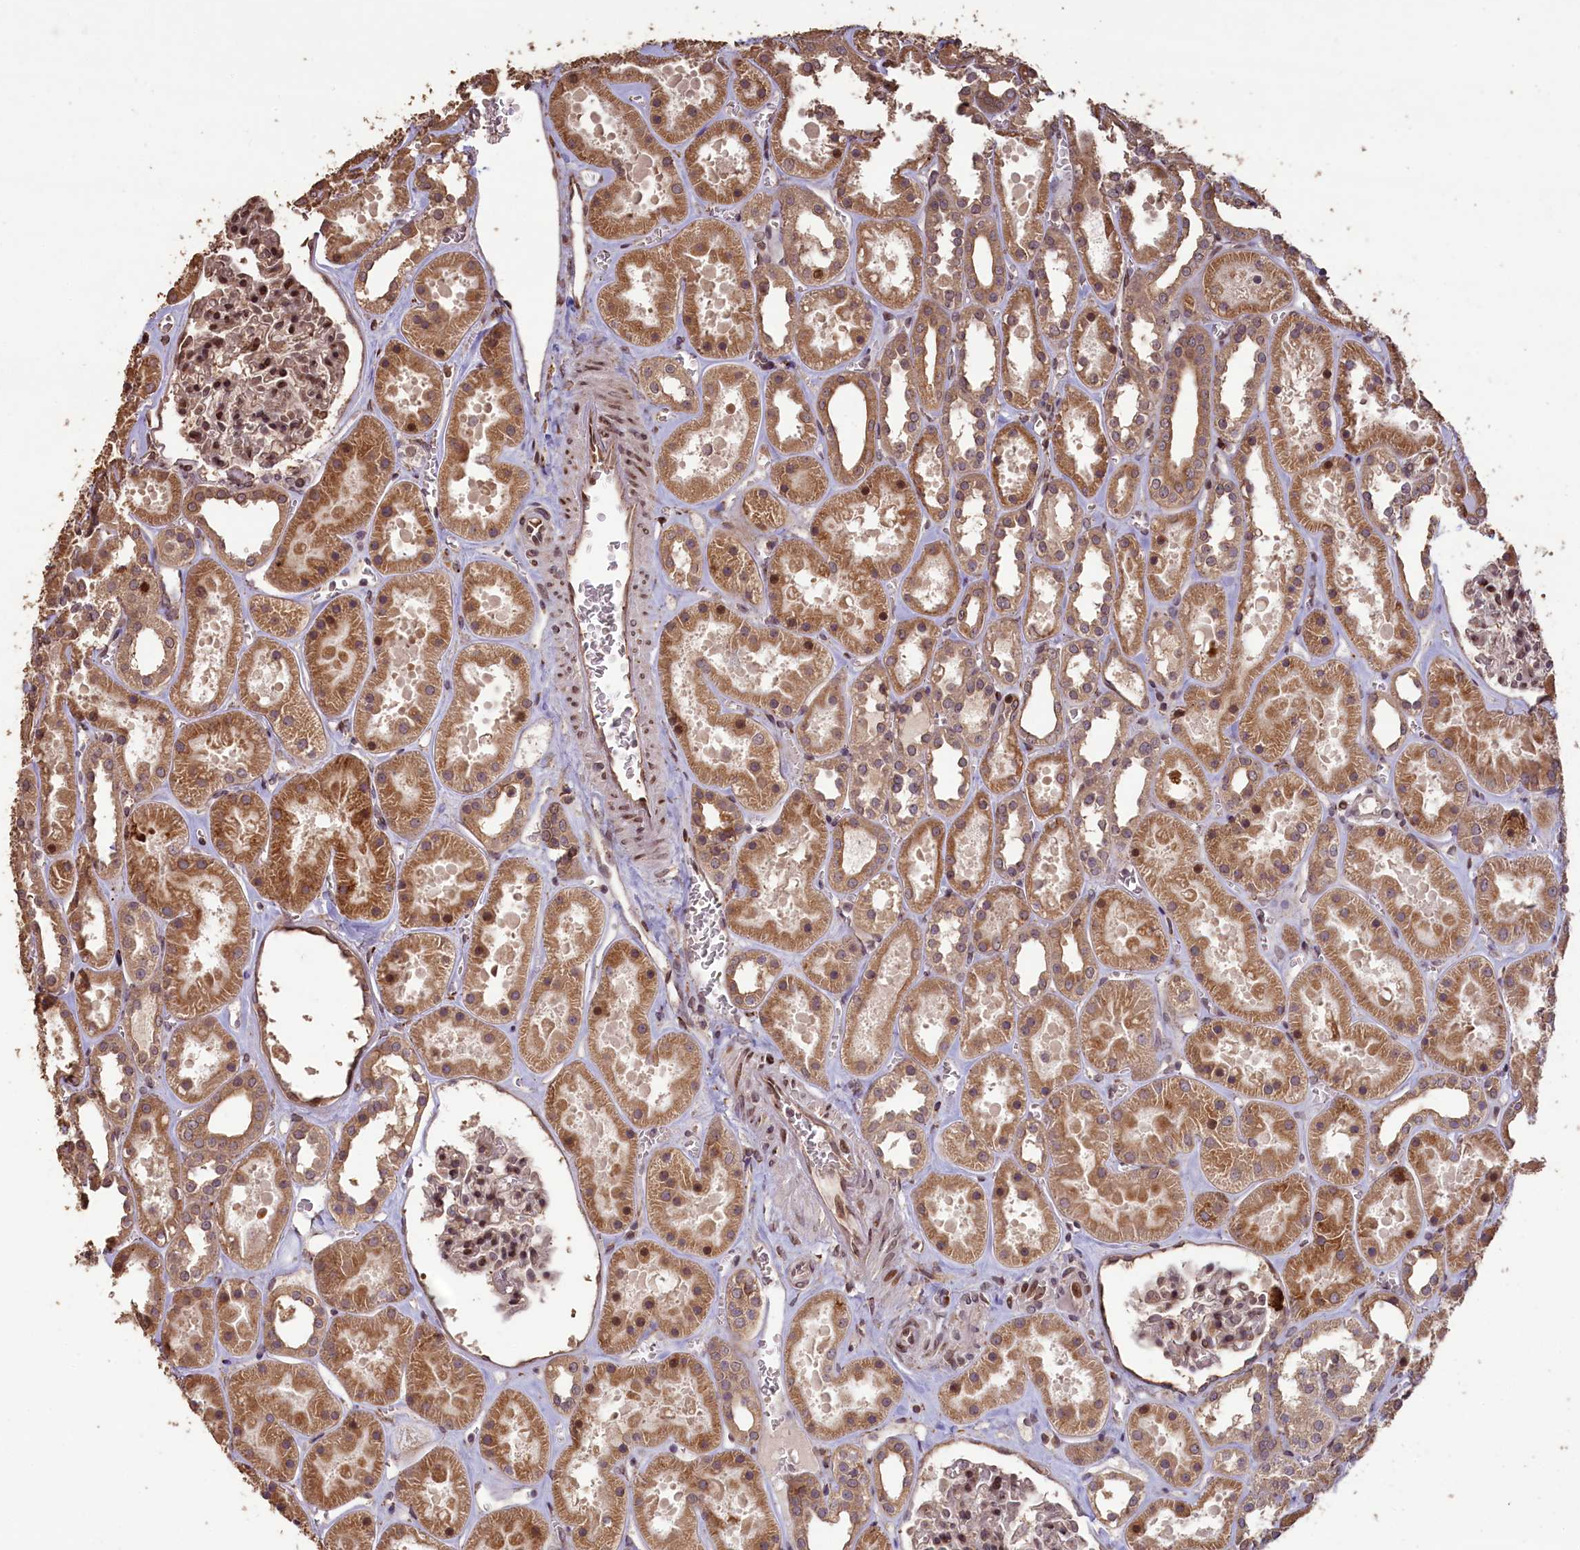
{"staining": {"intensity": "moderate", "quantity": "25%-75%", "location": "nuclear"}, "tissue": "kidney", "cell_type": "Cells in glomeruli", "image_type": "normal", "snomed": [{"axis": "morphology", "description": "Normal tissue, NOS"}, {"axis": "topography", "description": "Kidney"}], "caption": "A medium amount of moderate nuclear expression is seen in approximately 25%-75% of cells in glomeruli in benign kidney. (brown staining indicates protein expression, while blue staining denotes nuclei).", "gene": "SLC38A7", "patient": {"sex": "female", "age": 41}}